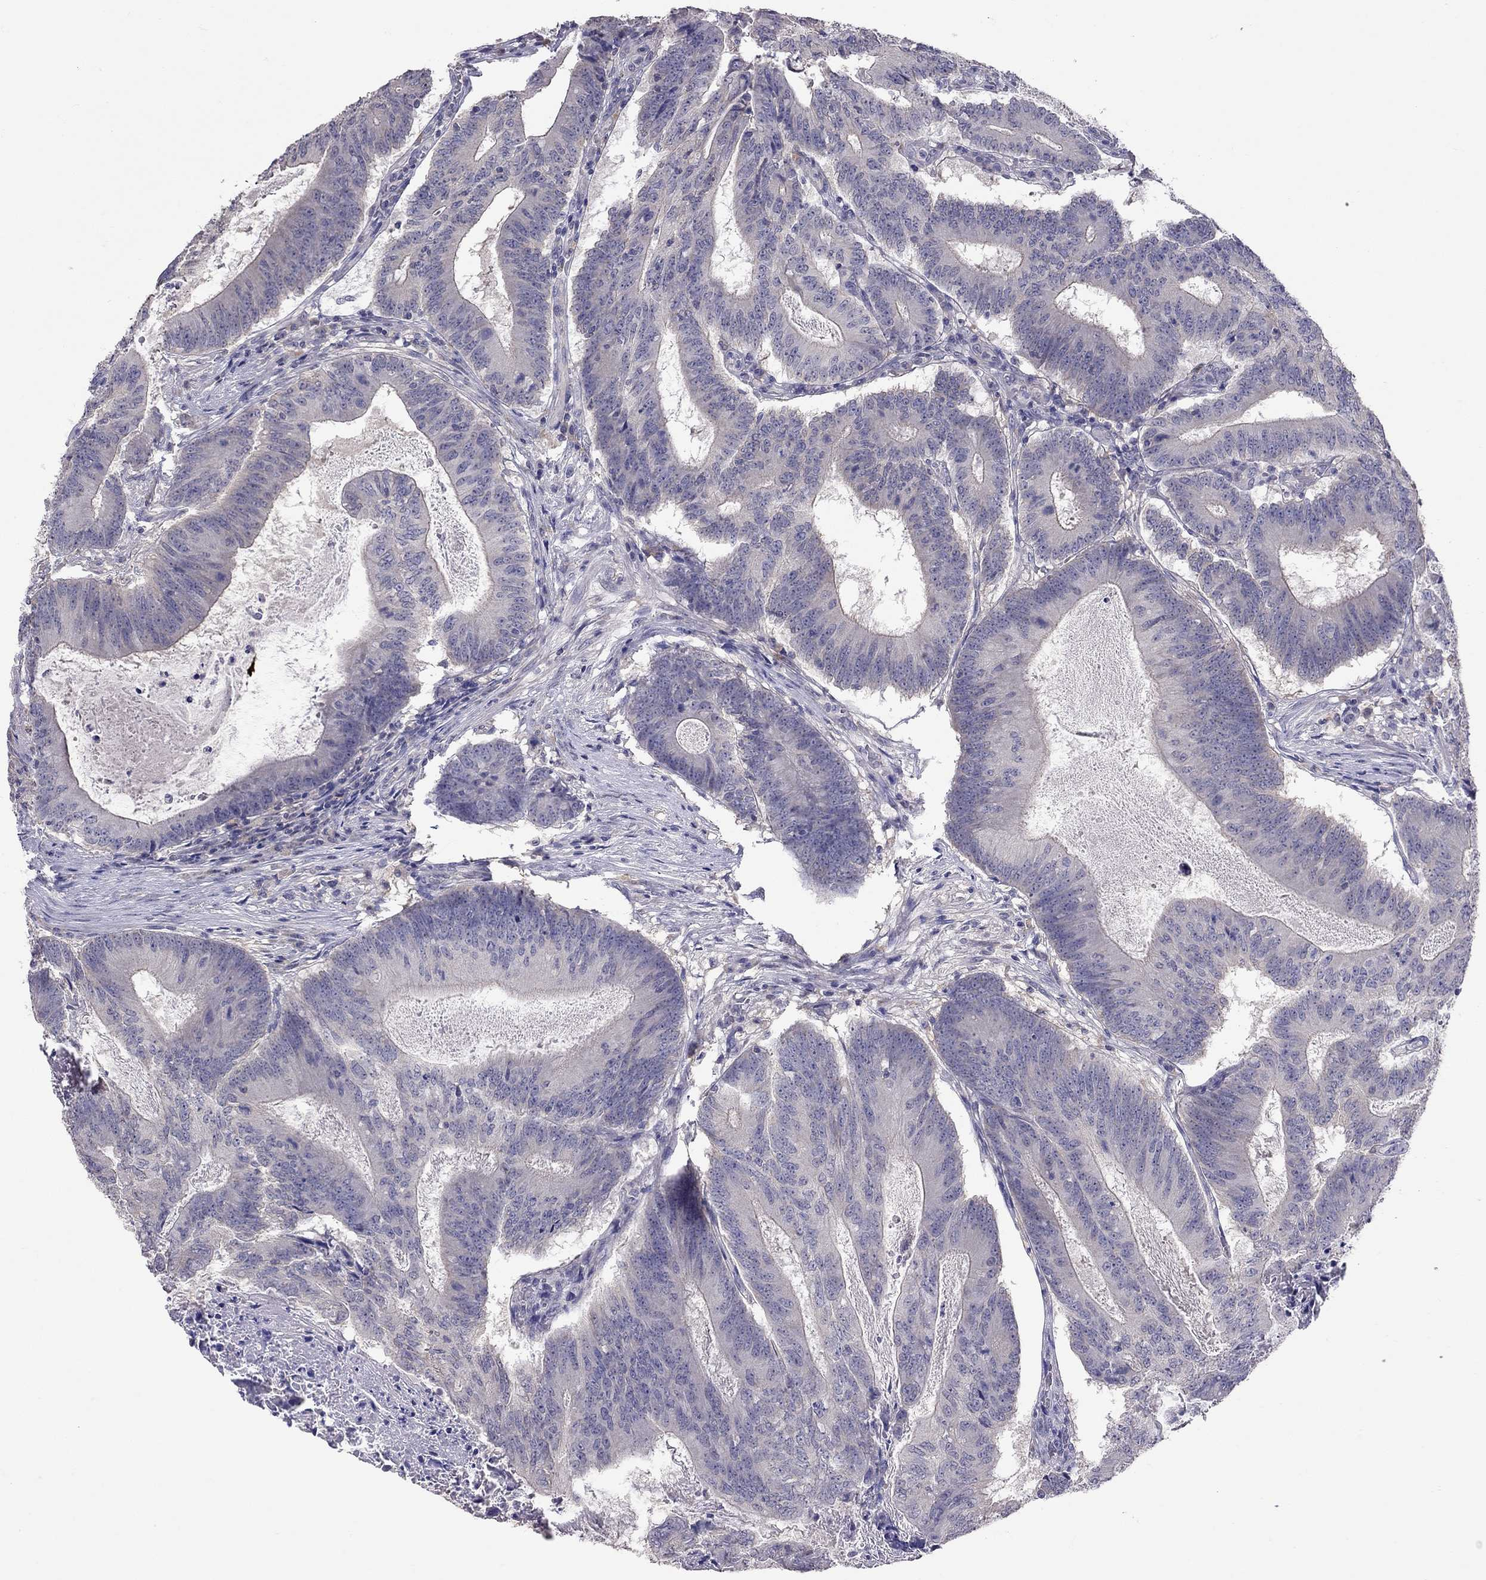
{"staining": {"intensity": "negative", "quantity": "none", "location": "none"}, "tissue": "colorectal cancer", "cell_type": "Tumor cells", "image_type": "cancer", "snomed": [{"axis": "morphology", "description": "Adenocarcinoma, NOS"}, {"axis": "topography", "description": "Colon"}], "caption": "Immunohistochemistry (IHC) histopathology image of neoplastic tissue: human colorectal cancer (adenocarcinoma) stained with DAB (3,3'-diaminobenzidine) displays no significant protein positivity in tumor cells. (DAB immunohistochemistry visualized using brightfield microscopy, high magnification).", "gene": "RTP5", "patient": {"sex": "female", "age": 70}}